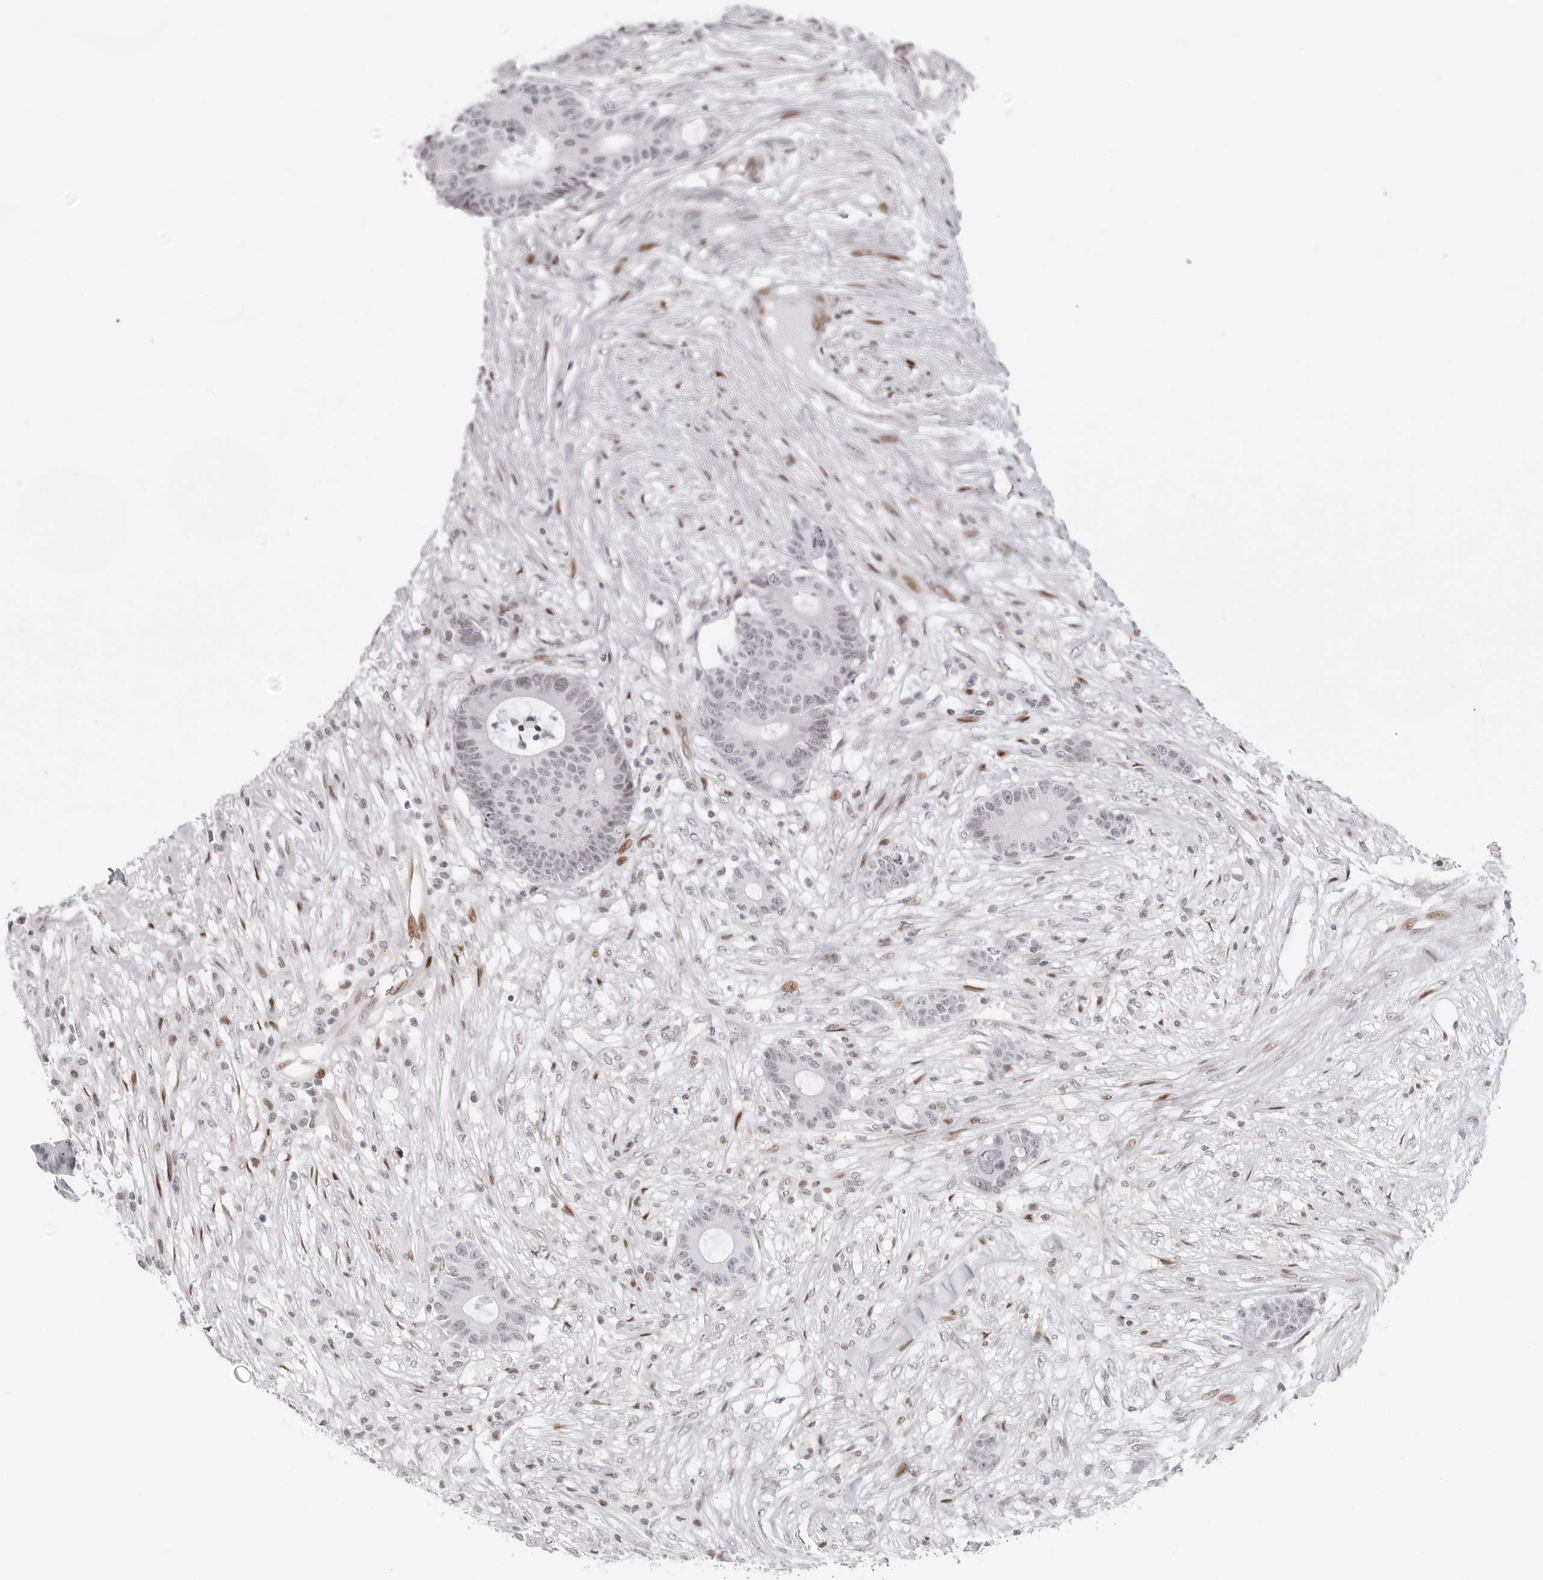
{"staining": {"intensity": "negative", "quantity": "none", "location": "none"}, "tissue": "colorectal cancer", "cell_type": "Tumor cells", "image_type": "cancer", "snomed": [{"axis": "morphology", "description": "Adenocarcinoma, NOS"}, {"axis": "topography", "description": "Colon"}], "caption": "A high-resolution photomicrograph shows immunohistochemistry (IHC) staining of colorectal adenocarcinoma, which shows no significant expression in tumor cells.", "gene": "NTPCR", "patient": {"sex": "female", "age": 84}}